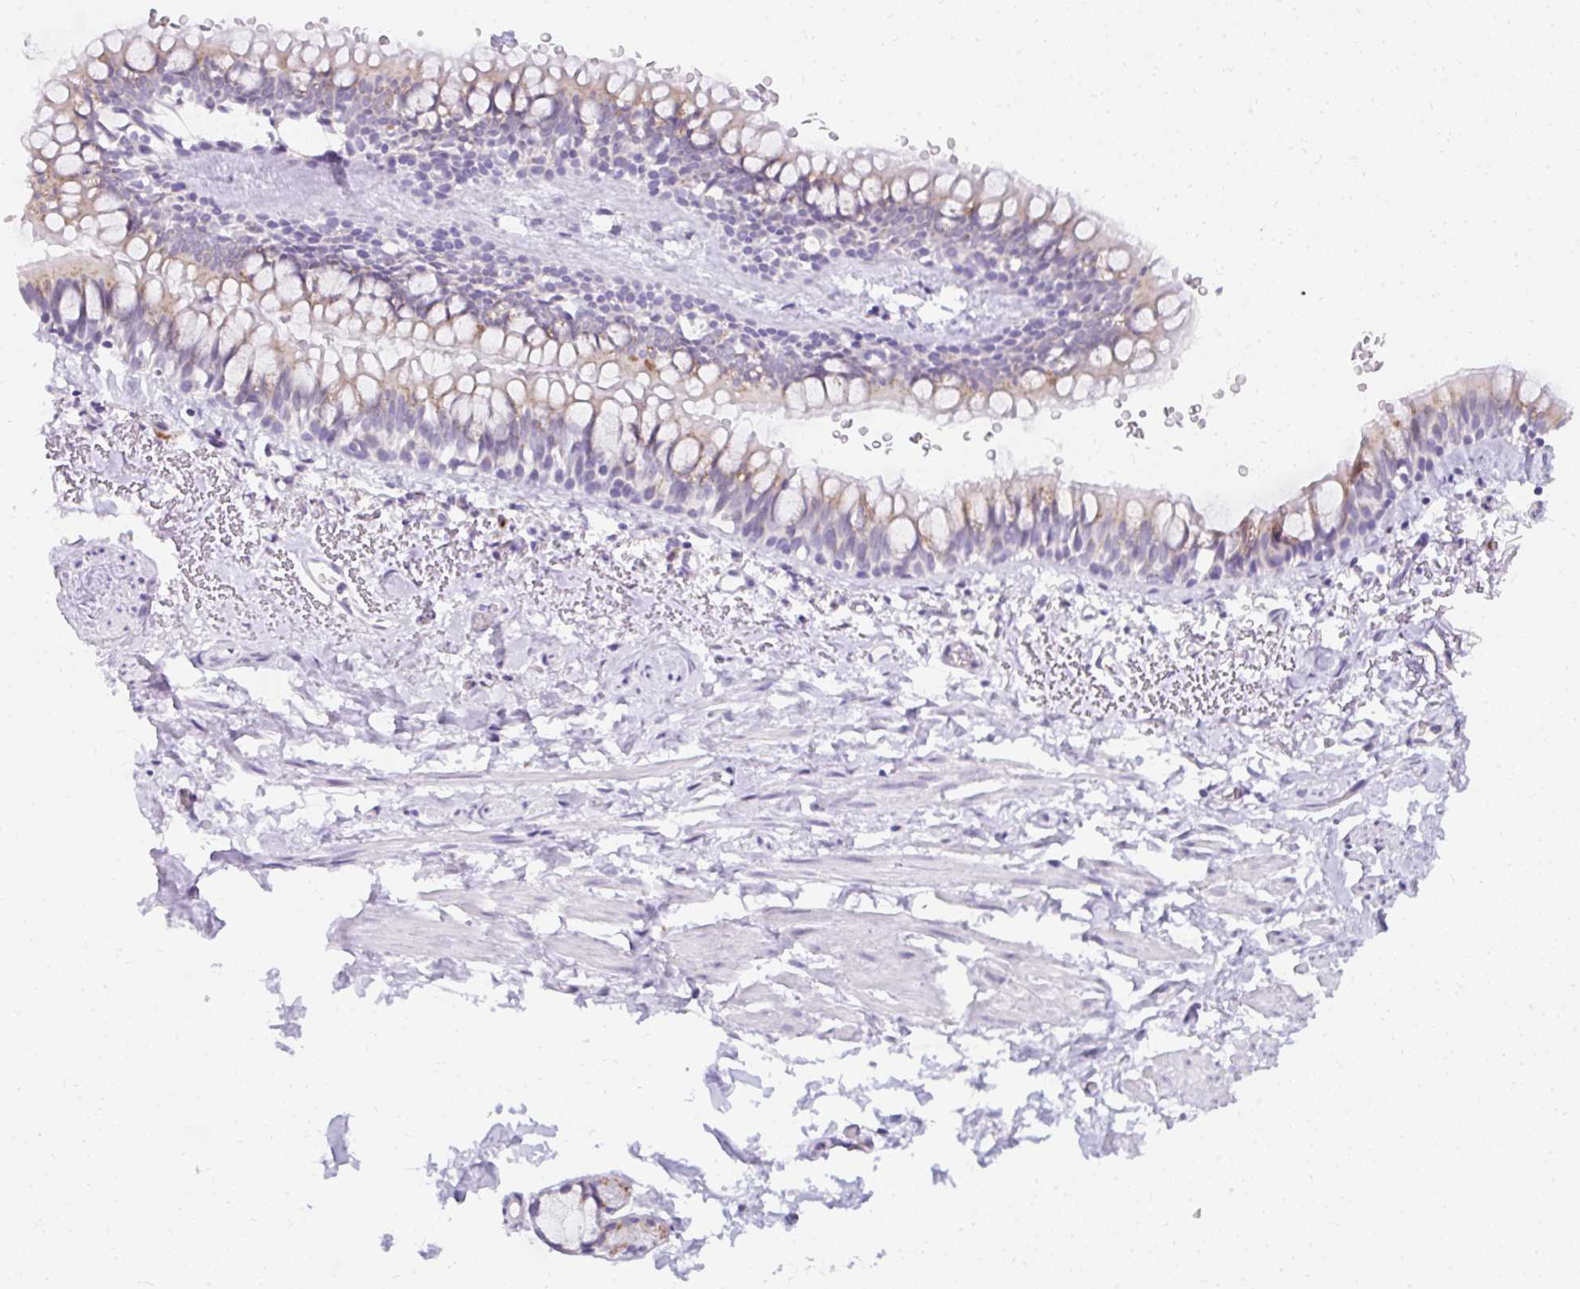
{"staining": {"intensity": "weak", "quantity": ">75%", "location": "cytoplasmic/membranous"}, "tissue": "bronchus", "cell_type": "Respiratory epithelial cells", "image_type": "normal", "snomed": [{"axis": "morphology", "description": "Normal tissue, NOS"}, {"axis": "topography", "description": "Bronchus"}], "caption": "Immunohistochemical staining of normal bronchus reveals >75% levels of weak cytoplasmic/membranous protein staining in approximately >75% of respiratory epithelial cells. (DAB IHC with brightfield microscopy, high magnification).", "gene": "GOLGA8A", "patient": {"sex": "male", "age": 67}}